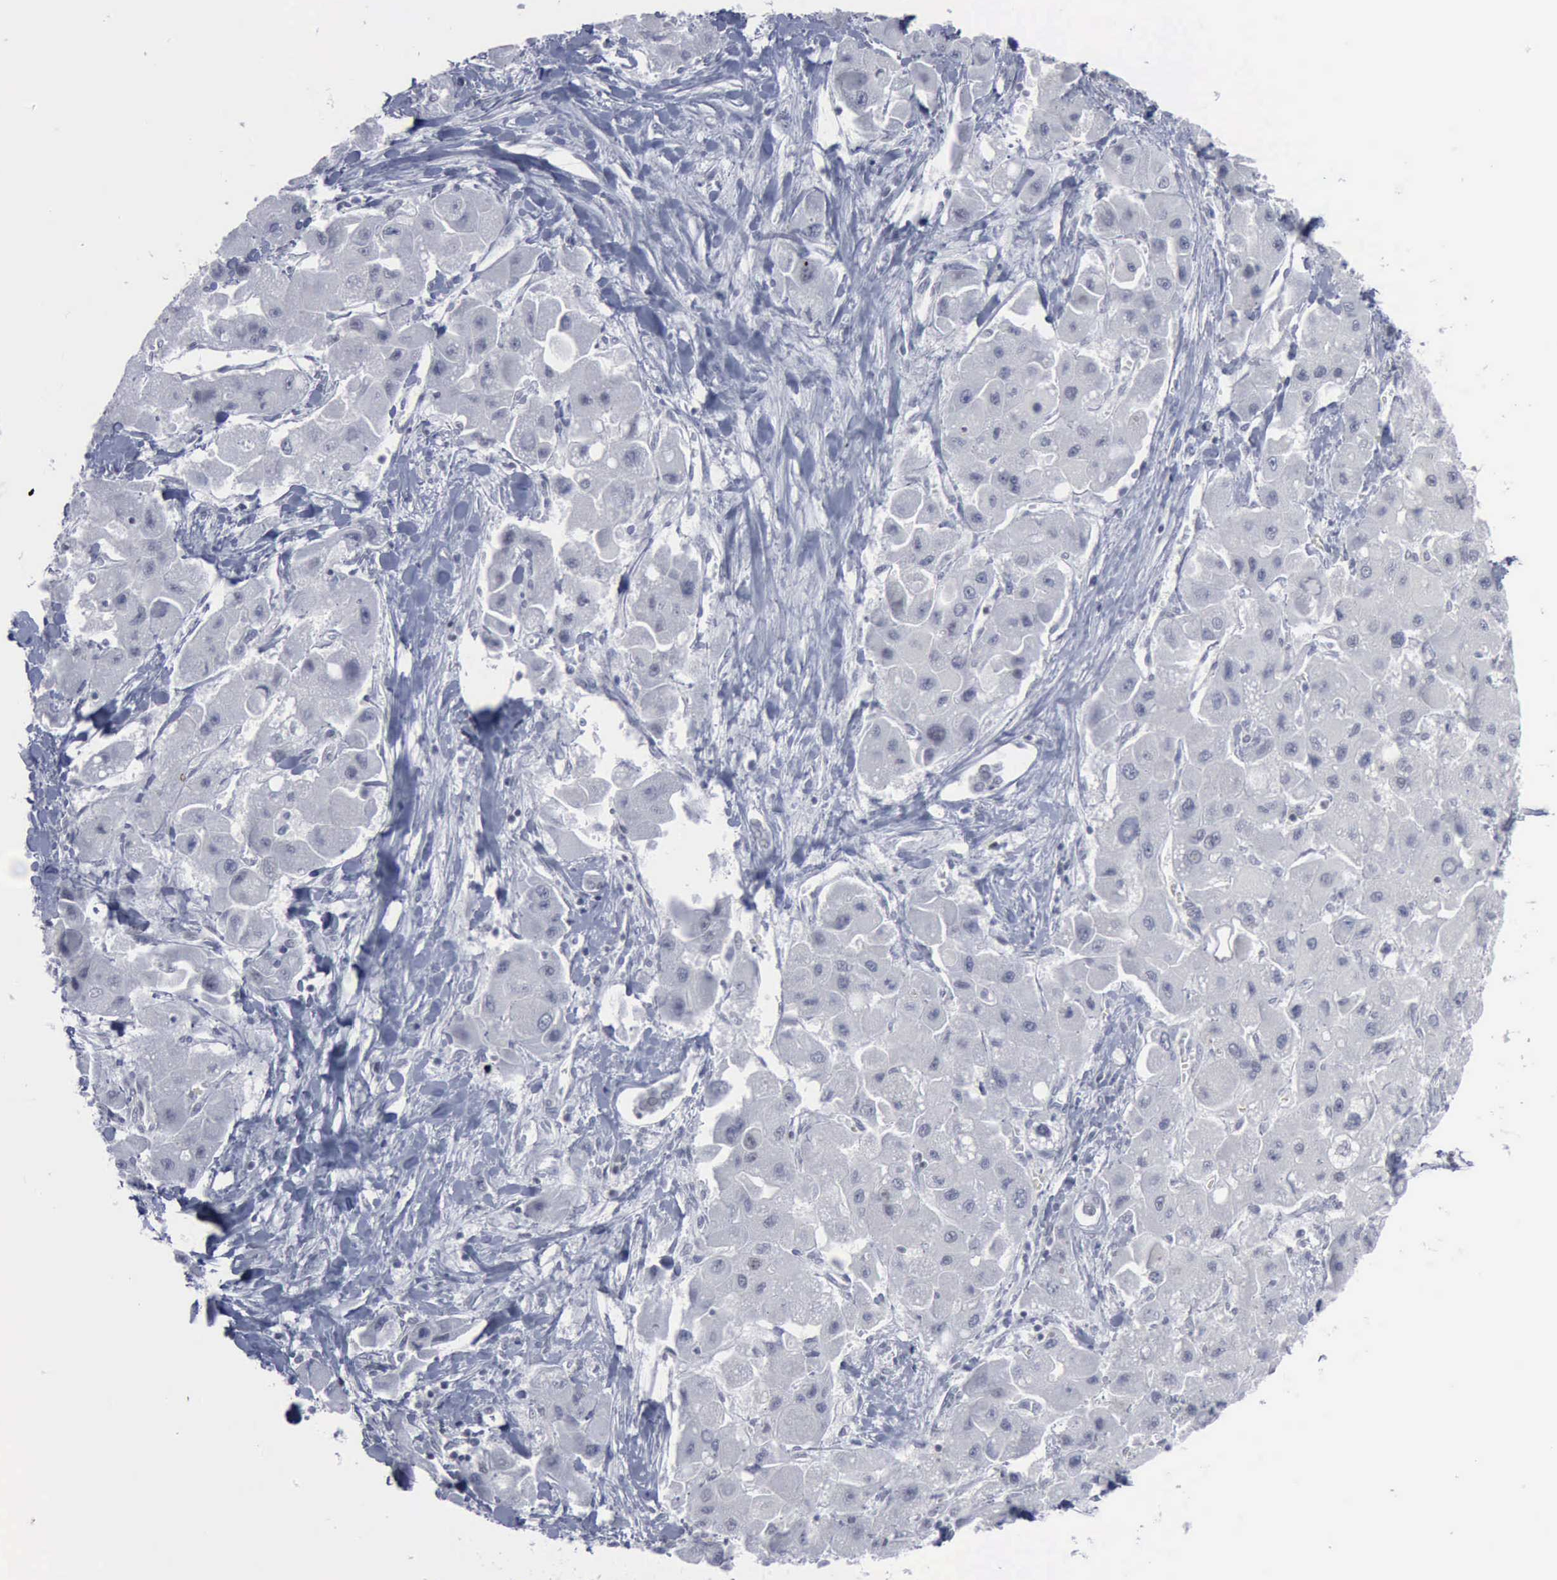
{"staining": {"intensity": "negative", "quantity": "none", "location": "none"}, "tissue": "liver cancer", "cell_type": "Tumor cells", "image_type": "cancer", "snomed": [{"axis": "morphology", "description": "Carcinoma, Hepatocellular, NOS"}, {"axis": "topography", "description": "Liver"}], "caption": "The histopathology image reveals no staining of tumor cells in hepatocellular carcinoma (liver).", "gene": "XPA", "patient": {"sex": "male", "age": 24}}